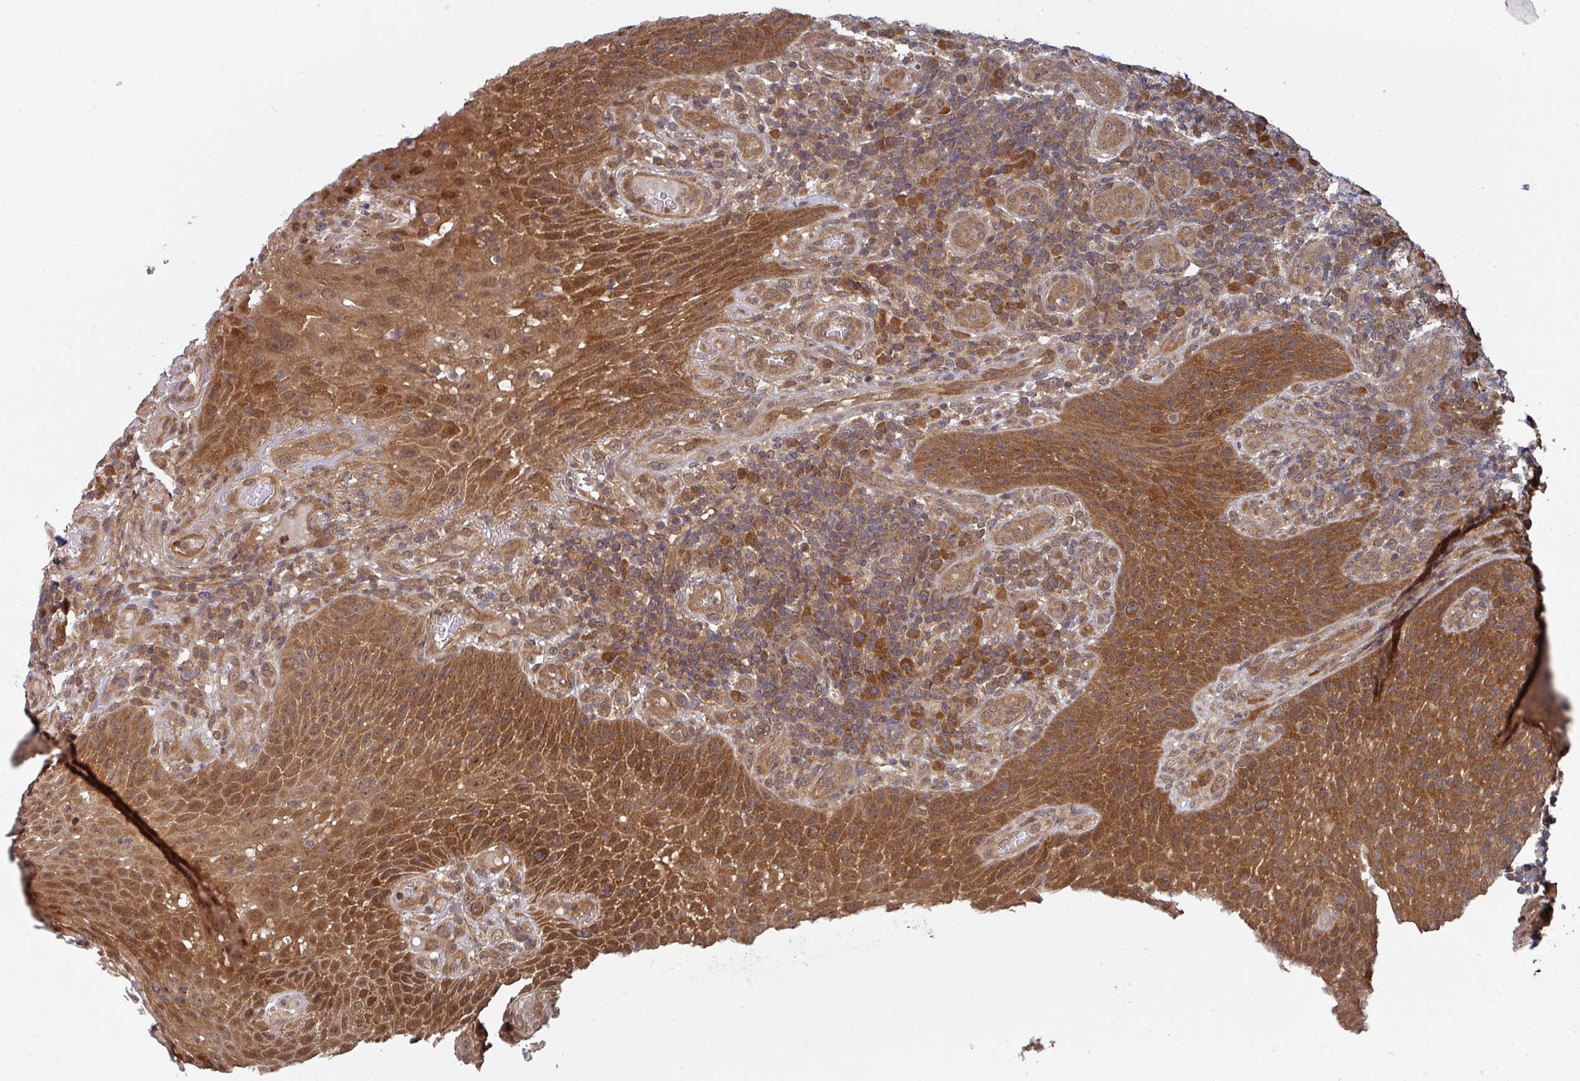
{"staining": {"intensity": "moderate", "quantity": ">75%", "location": "cytoplasmic/membranous,nuclear"}, "tissue": "tonsil", "cell_type": "Germinal center cells", "image_type": "normal", "snomed": [{"axis": "morphology", "description": "Normal tissue, NOS"}, {"axis": "topography", "description": "Tonsil"}], "caption": "The micrograph demonstrates immunohistochemical staining of normal tonsil. There is moderate cytoplasmic/membranous,nuclear positivity is present in about >75% of germinal center cells.", "gene": "GOLGA7B", "patient": {"sex": "male", "age": 17}}